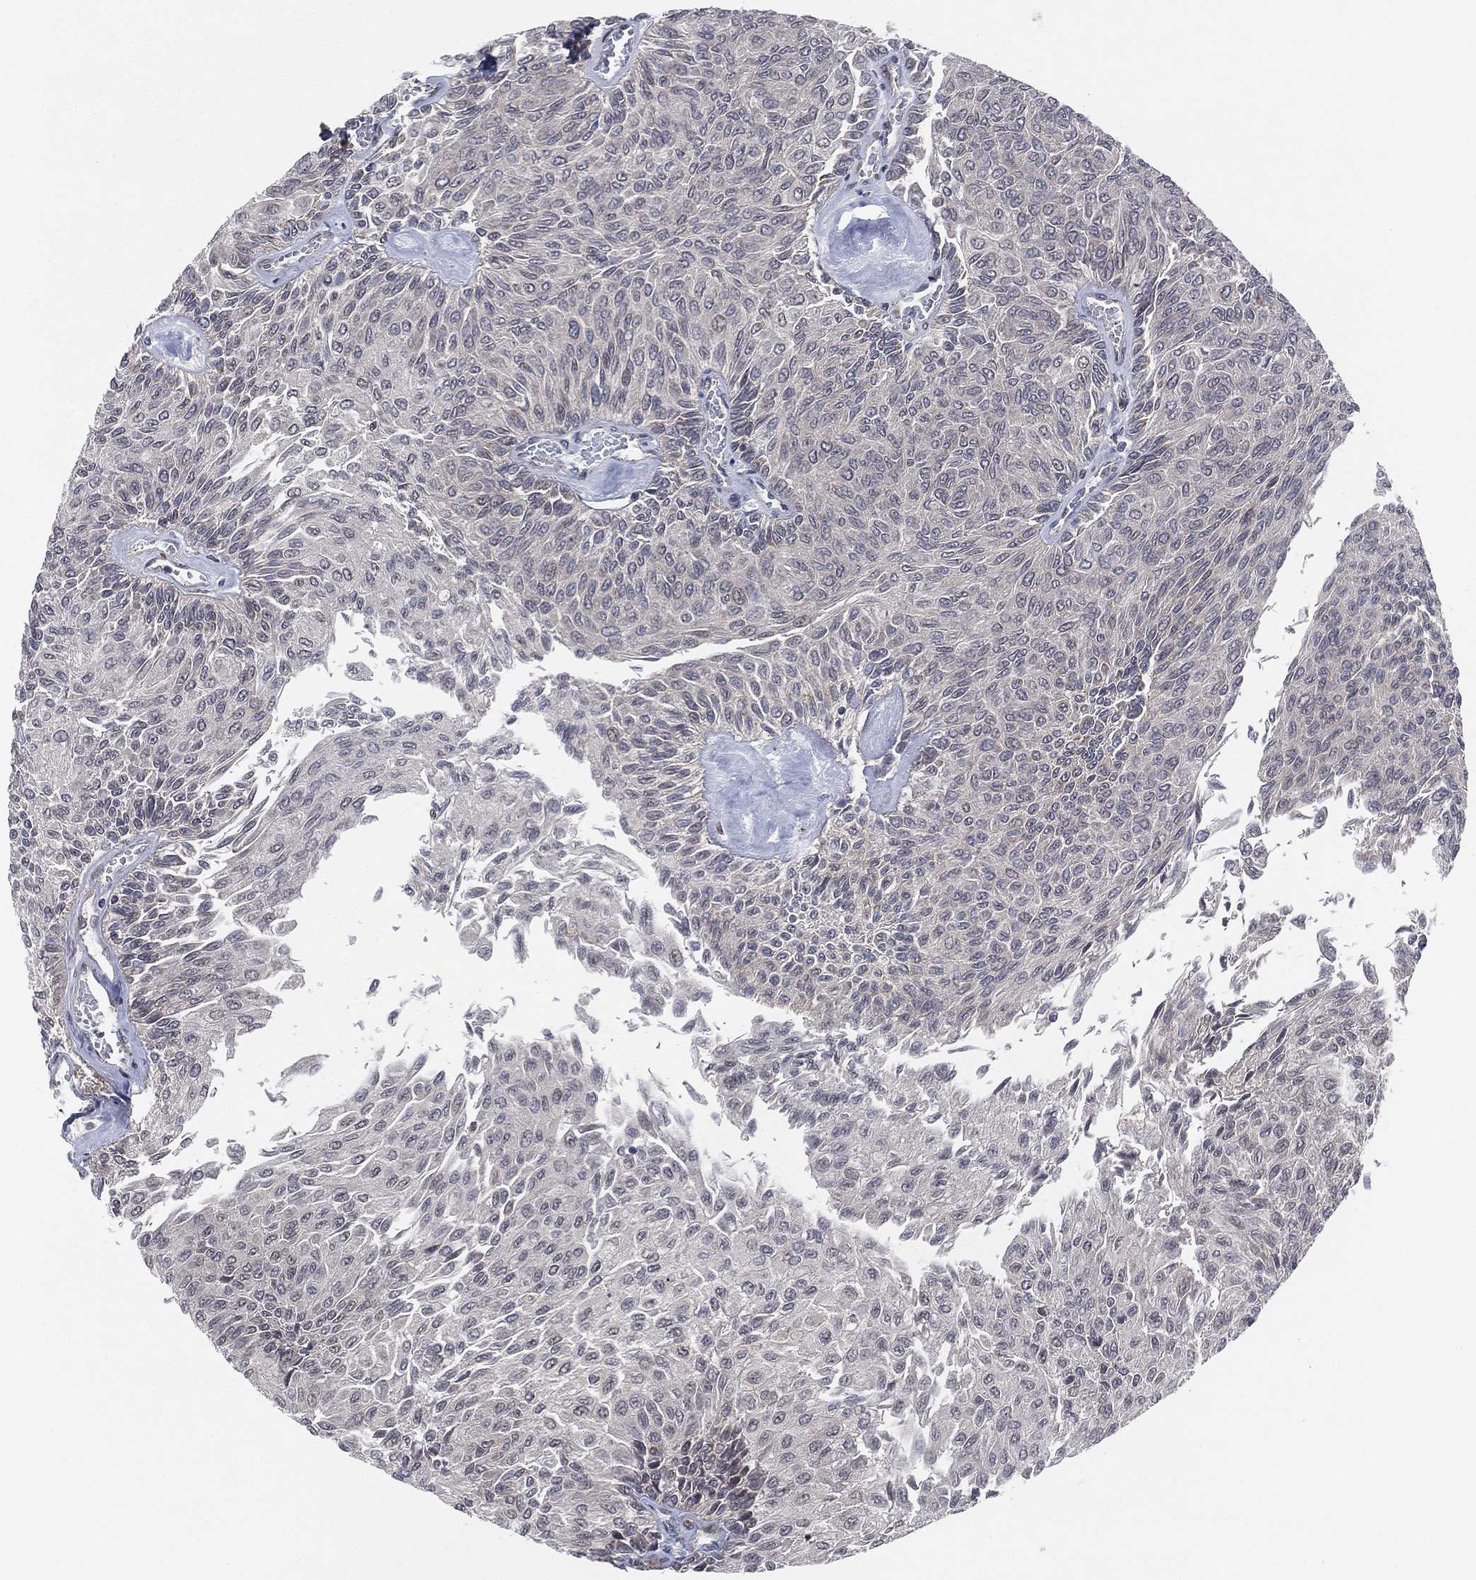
{"staining": {"intensity": "negative", "quantity": "none", "location": "none"}, "tissue": "urothelial cancer", "cell_type": "Tumor cells", "image_type": "cancer", "snomed": [{"axis": "morphology", "description": "Urothelial carcinoma, Low grade"}, {"axis": "topography", "description": "Ureter, NOS"}, {"axis": "topography", "description": "Urinary bladder"}], "caption": "An immunohistochemistry (IHC) micrograph of urothelial cancer is shown. There is no staining in tumor cells of urothelial cancer.", "gene": "FAM104A", "patient": {"sex": "male", "age": 78}}